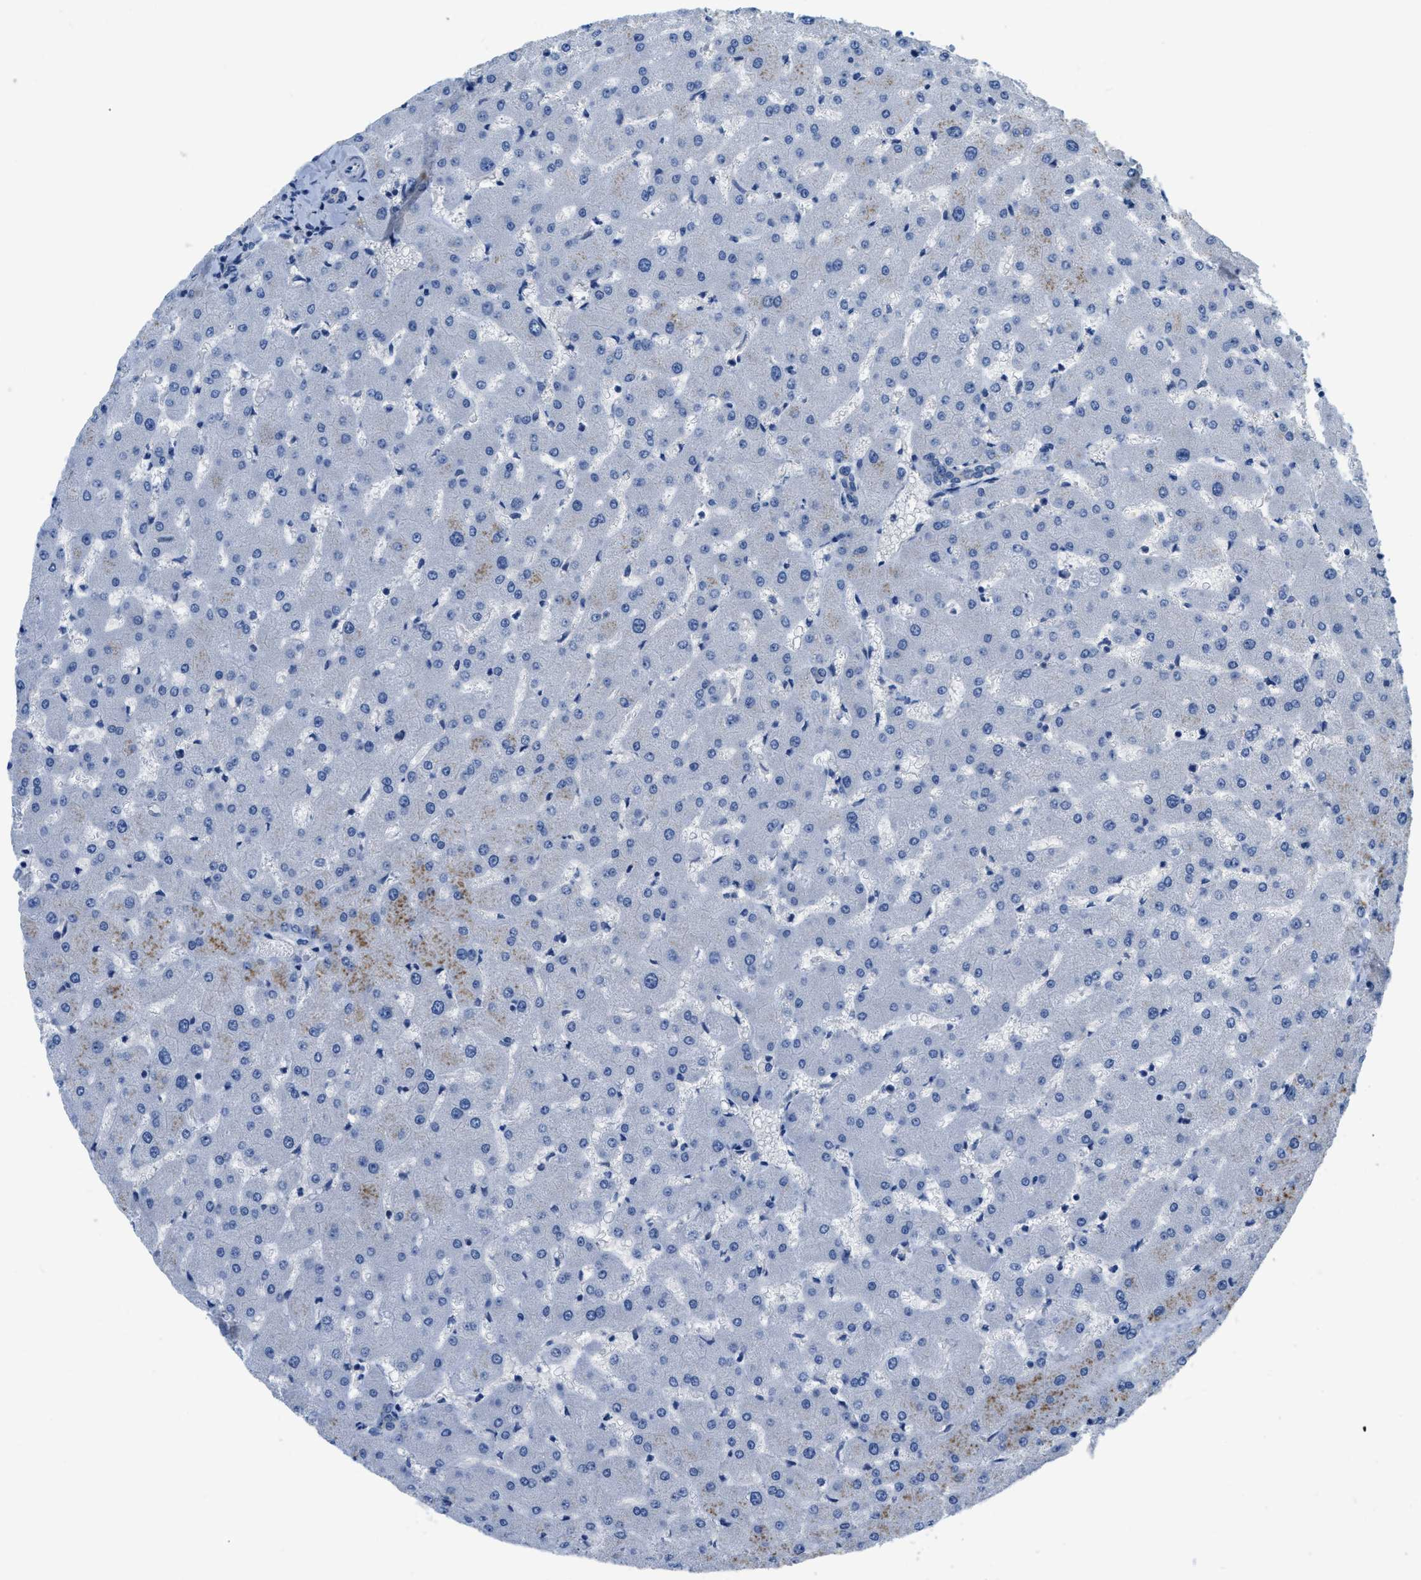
{"staining": {"intensity": "negative", "quantity": "none", "location": "none"}, "tissue": "liver", "cell_type": "Cholangiocytes", "image_type": "normal", "snomed": [{"axis": "morphology", "description": "Normal tissue, NOS"}, {"axis": "topography", "description": "Liver"}], "caption": "The histopathology image reveals no significant positivity in cholangiocytes of liver. (DAB (3,3'-diaminobenzidine) immunohistochemistry (IHC), high magnification).", "gene": "PFKP", "patient": {"sex": "female", "age": 63}}